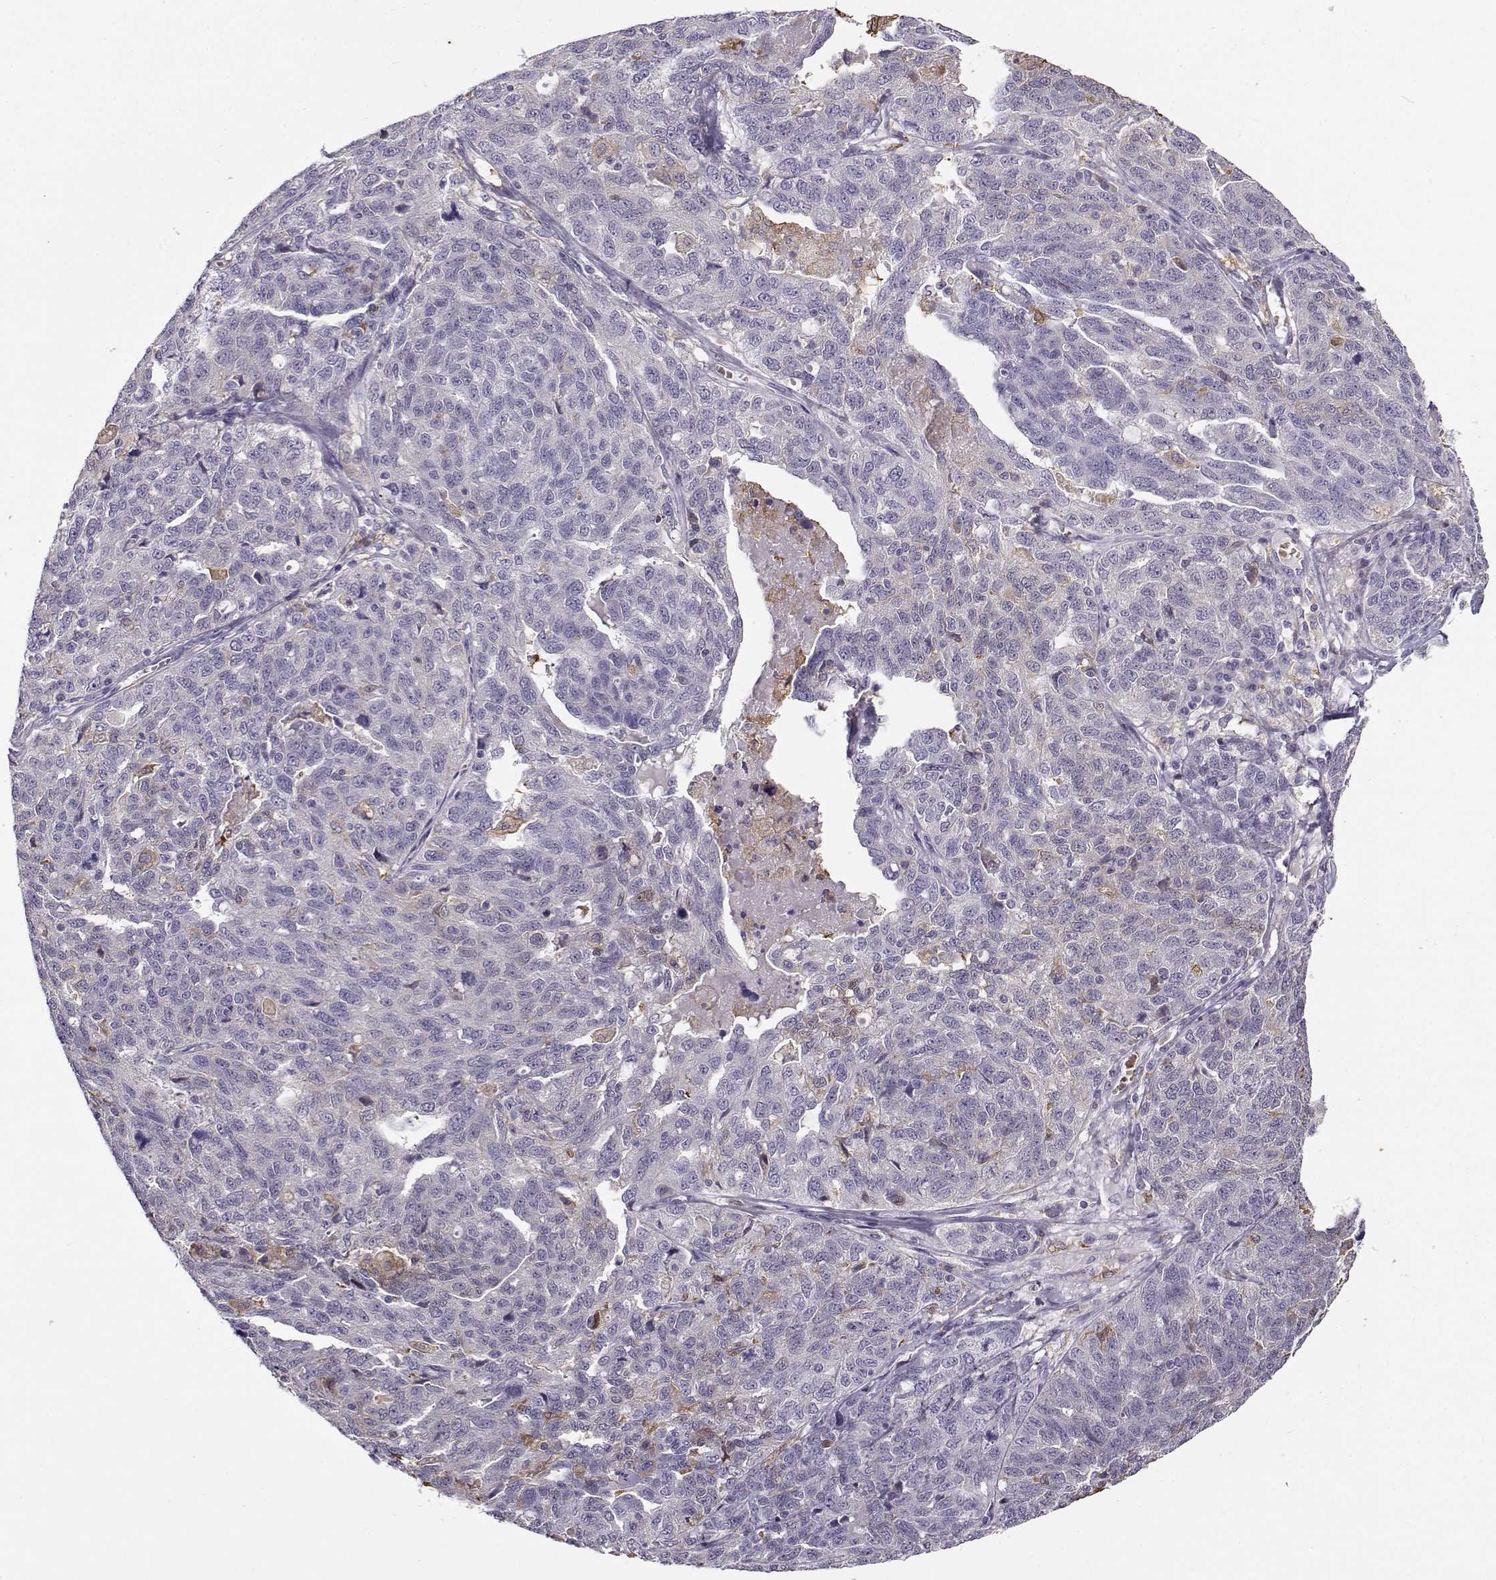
{"staining": {"intensity": "negative", "quantity": "none", "location": "none"}, "tissue": "ovarian cancer", "cell_type": "Tumor cells", "image_type": "cancer", "snomed": [{"axis": "morphology", "description": "Cystadenocarcinoma, serous, NOS"}, {"axis": "topography", "description": "Ovary"}], "caption": "DAB (3,3'-diaminobenzidine) immunohistochemical staining of serous cystadenocarcinoma (ovarian) shows no significant staining in tumor cells.", "gene": "UCP3", "patient": {"sex": "female", "age": 71}}